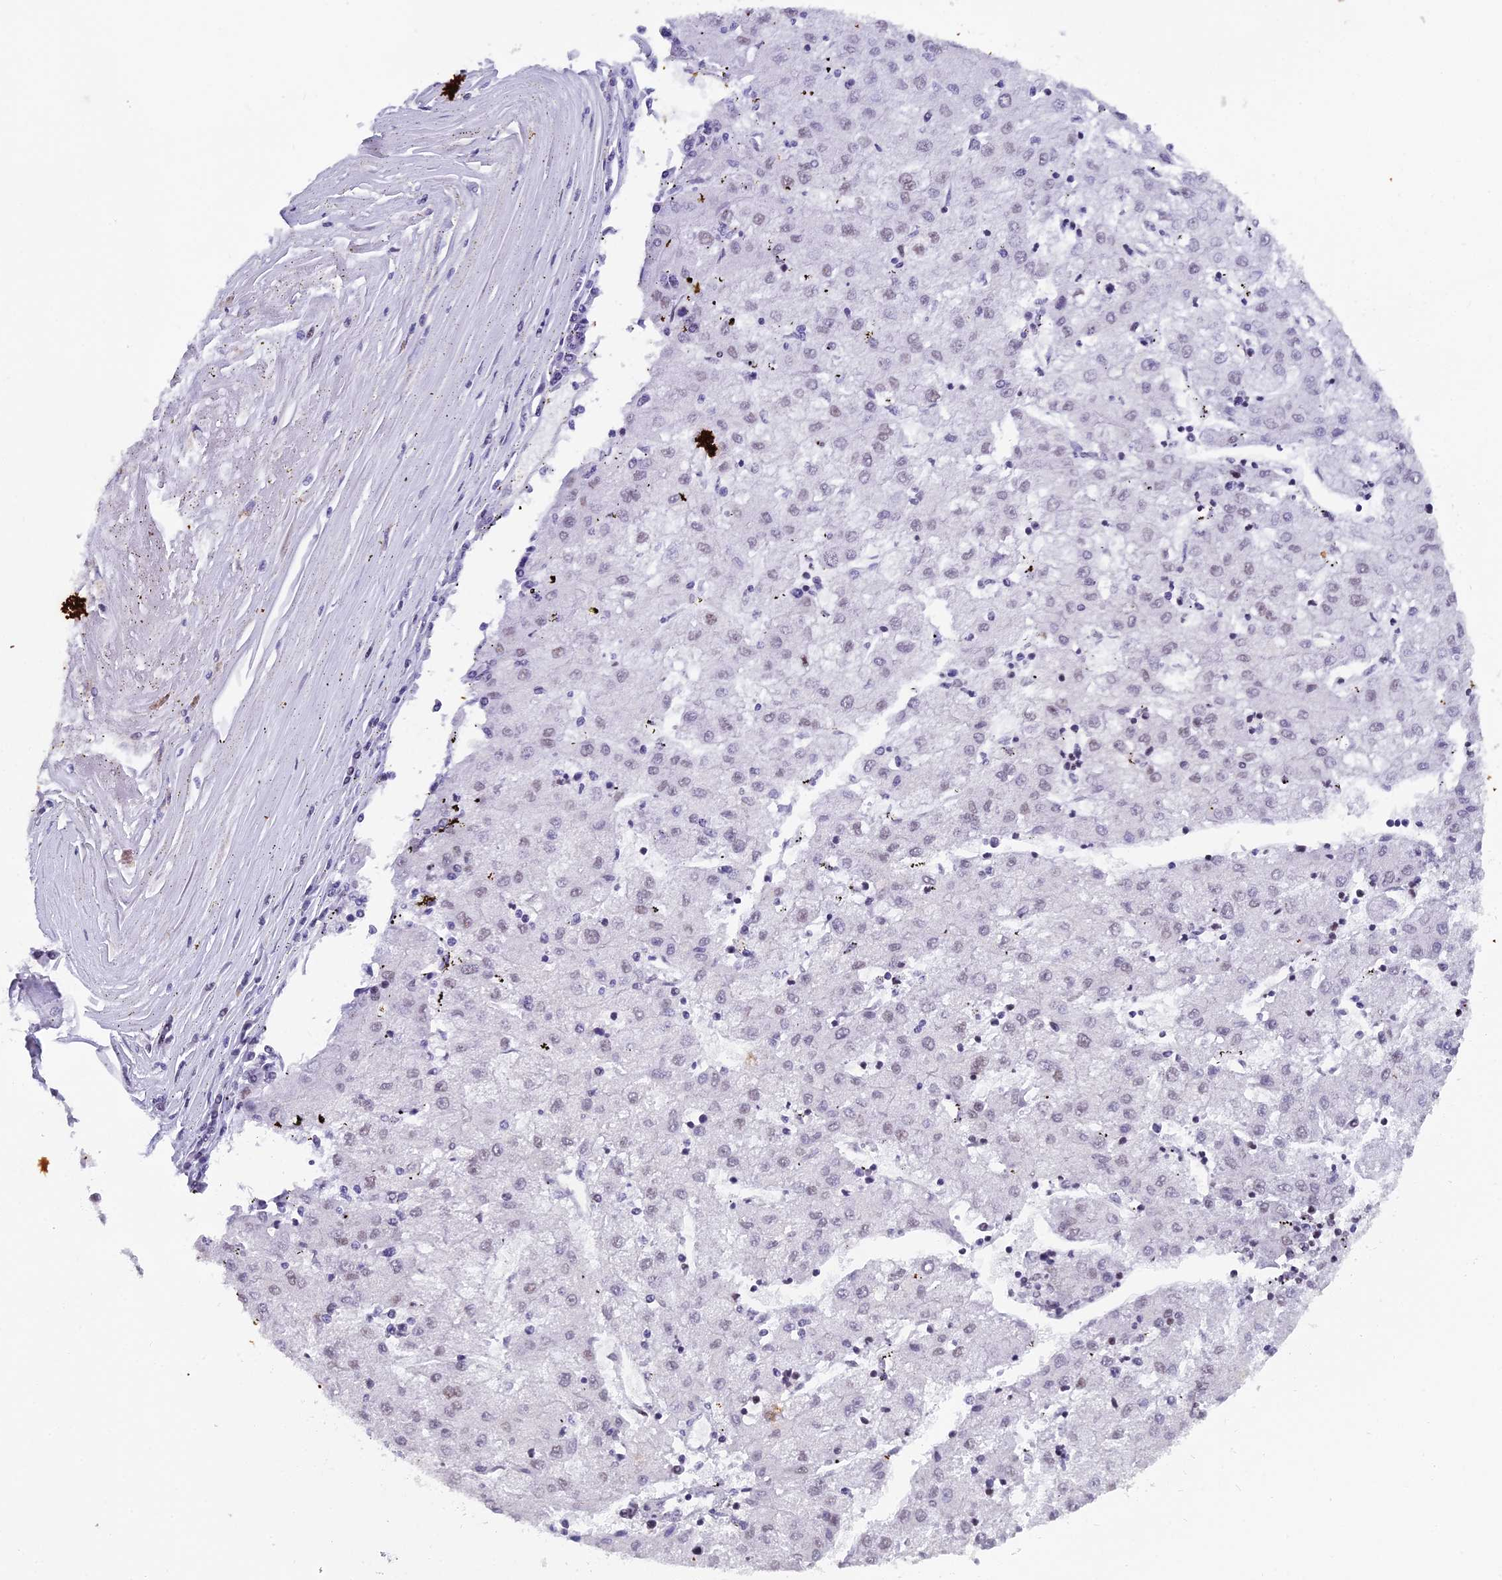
{"staining": {"intensity": "weak", "quantity": "<25%", "location": "nuclear"}, "tissue": "liver cancer", "cell_type": "Tumor cells", "image_type": "cancer", "snomed": [{"axis": "morphology", "description": "Carcinoma, Hepatocellular, NOS"}, {"axis": "topography", "description": "Liver"}], "caption": "Tumor cells are negative for protein expression in human liver cancer (hepatocellular carcinoma).", "gene": "XKR9", "patient": {"sex": "male", "age": 72}}